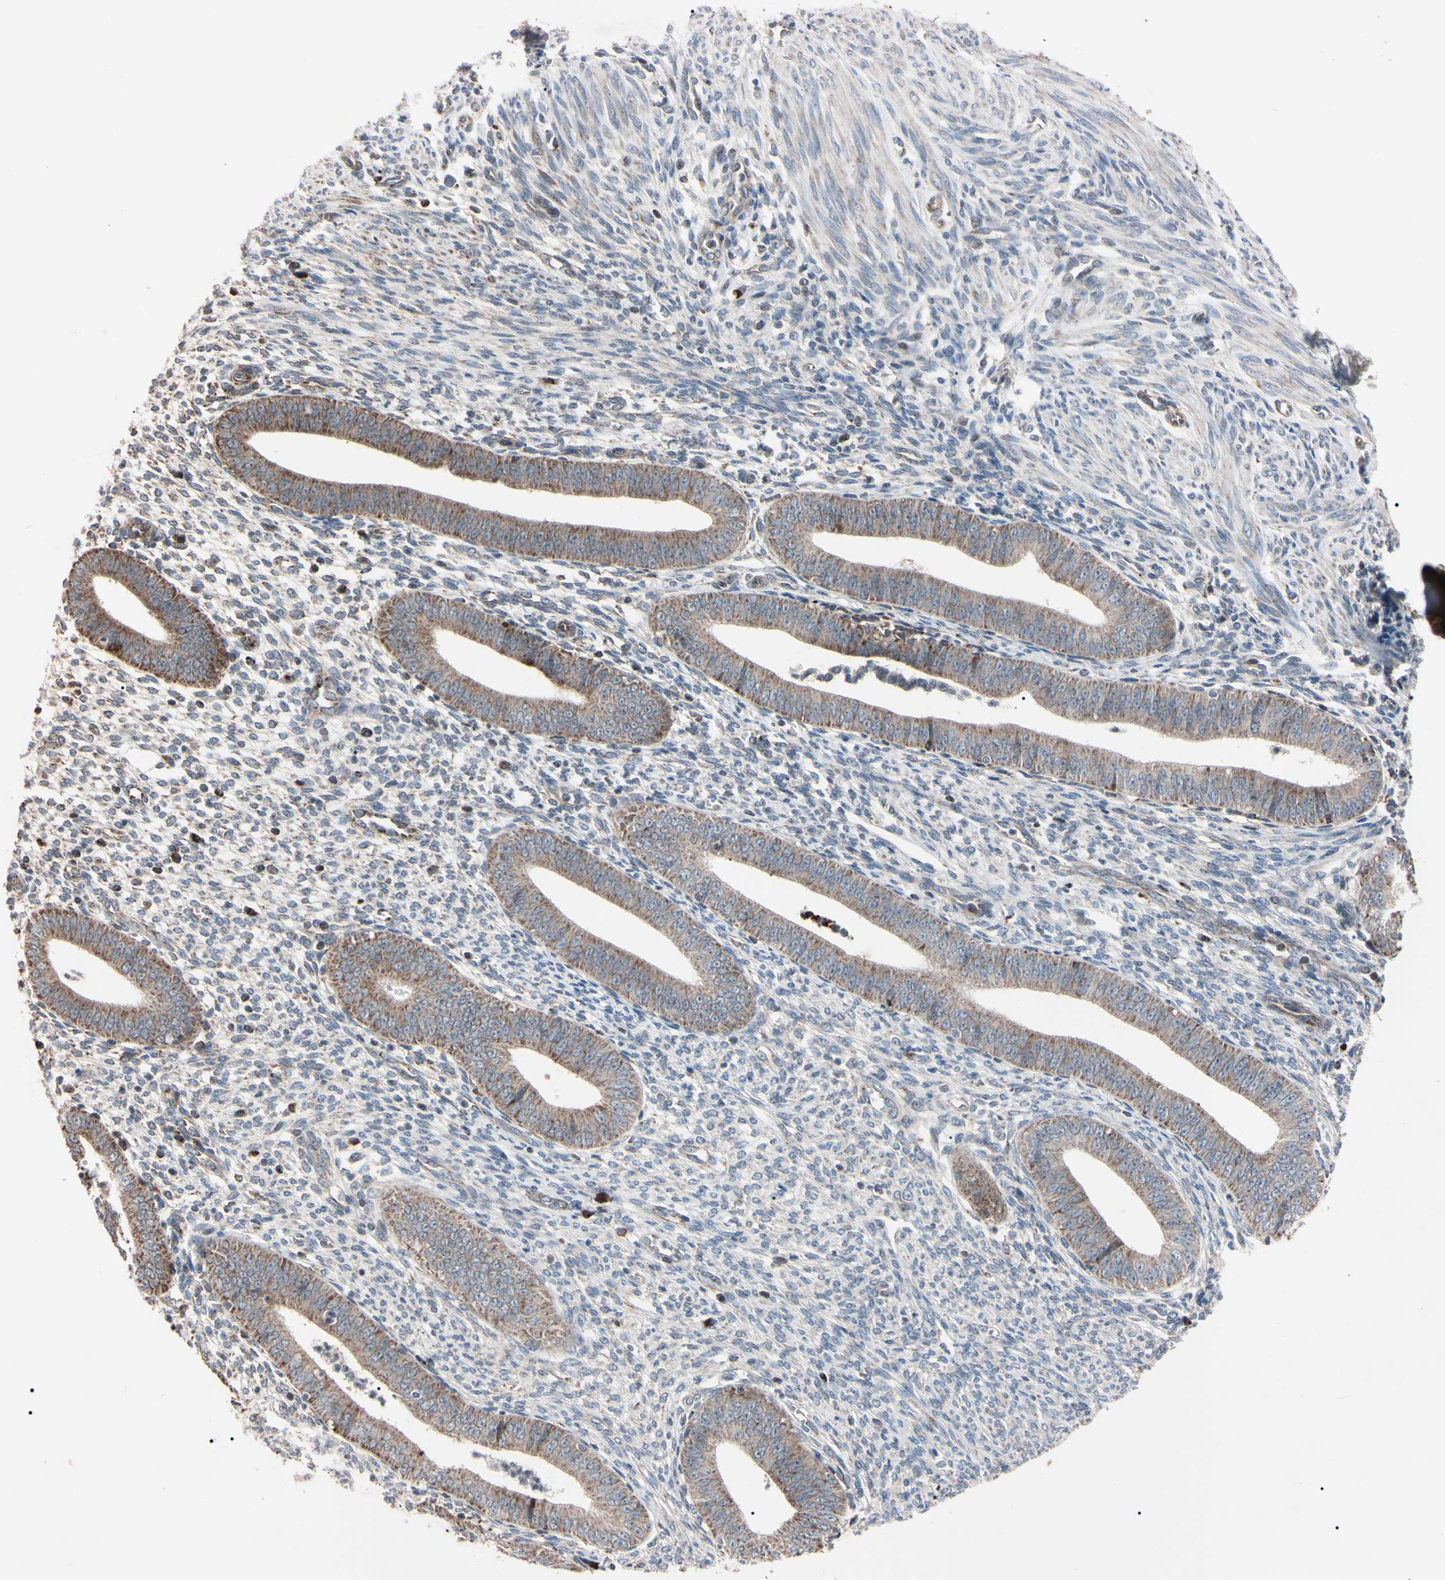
{"staining": {"intensity": "negative", "quantity": "none", "location": "none"}, "tissue": "endometrium", "cell_type": "Cells in endometrial stroma", "image_type": "normal", "snomed": [{"axis": "morphology", "description": "Normal tissue, NOS"}, {"axis": "topography", "description": "Endometrium"}], "caption": "Immunohistochemistry (IHC) image of benign human endometrium stained for a protein (brown), which reveals no expression in cells in endometrial stroma. (DAB IHC, high magnification).", "gene": "TNFRSF1A", "patient": {"sex": "female", "age": 35}}